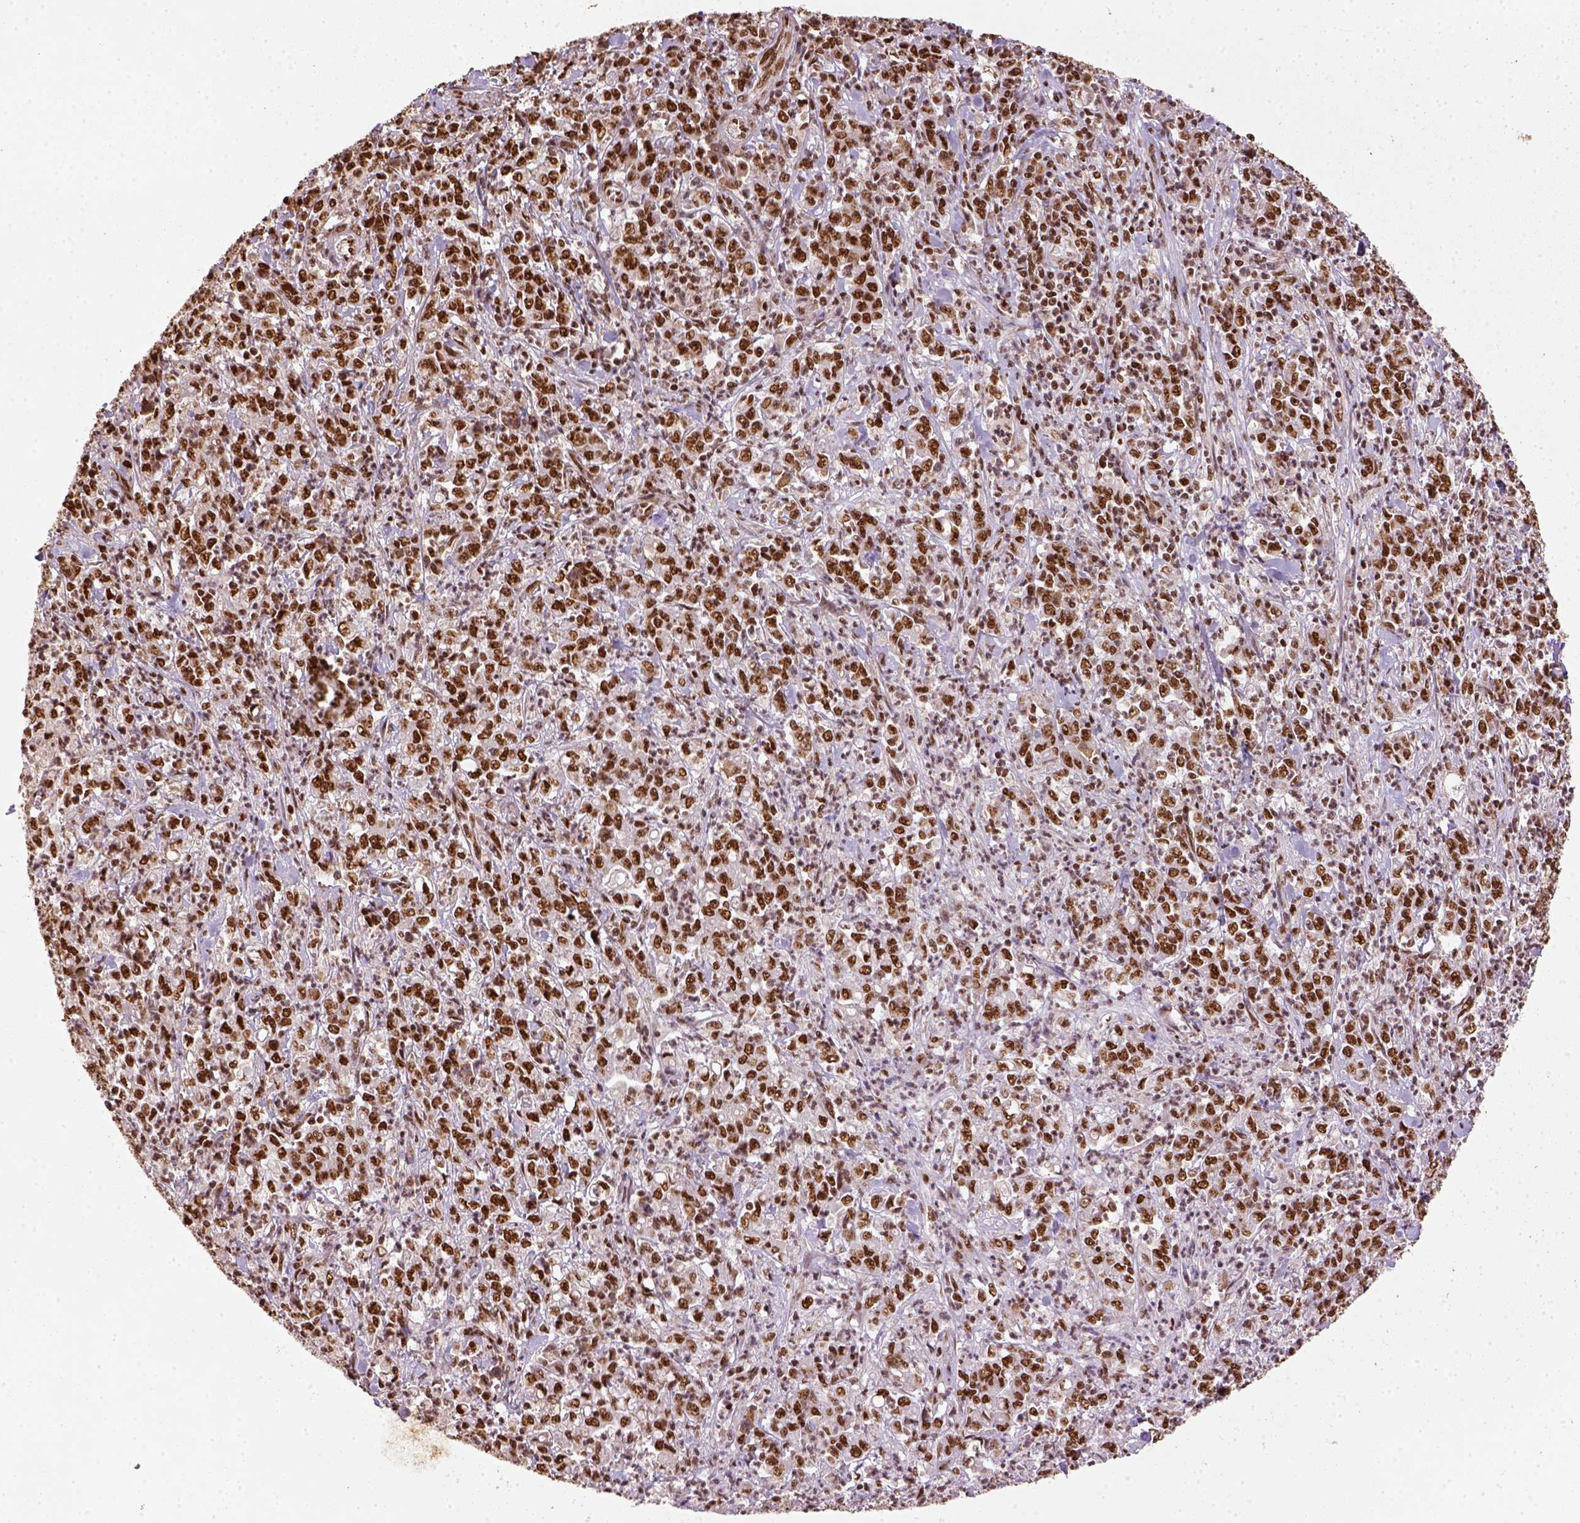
{"staining": {"intensity": "strong", "quantity": ">75%", "location": "nuclear"}, "tissue": "stomach cancer", "cell_type": "Tumor cells", "image_type": "cancer", "snomed": [{"axis": "morphology", "description": "Adenocarcinoma, NOS"}, {"axis": "topography", "description": "Stomach, lower"}], "caption": "Immunohistochemical staining of stomach adenocarcinoma exhibits high levels of strong nuclear protein expression in about >75% of tumor cells.", "gene": "CCAR1", "patient": {"sex": "female", "age": 71}}